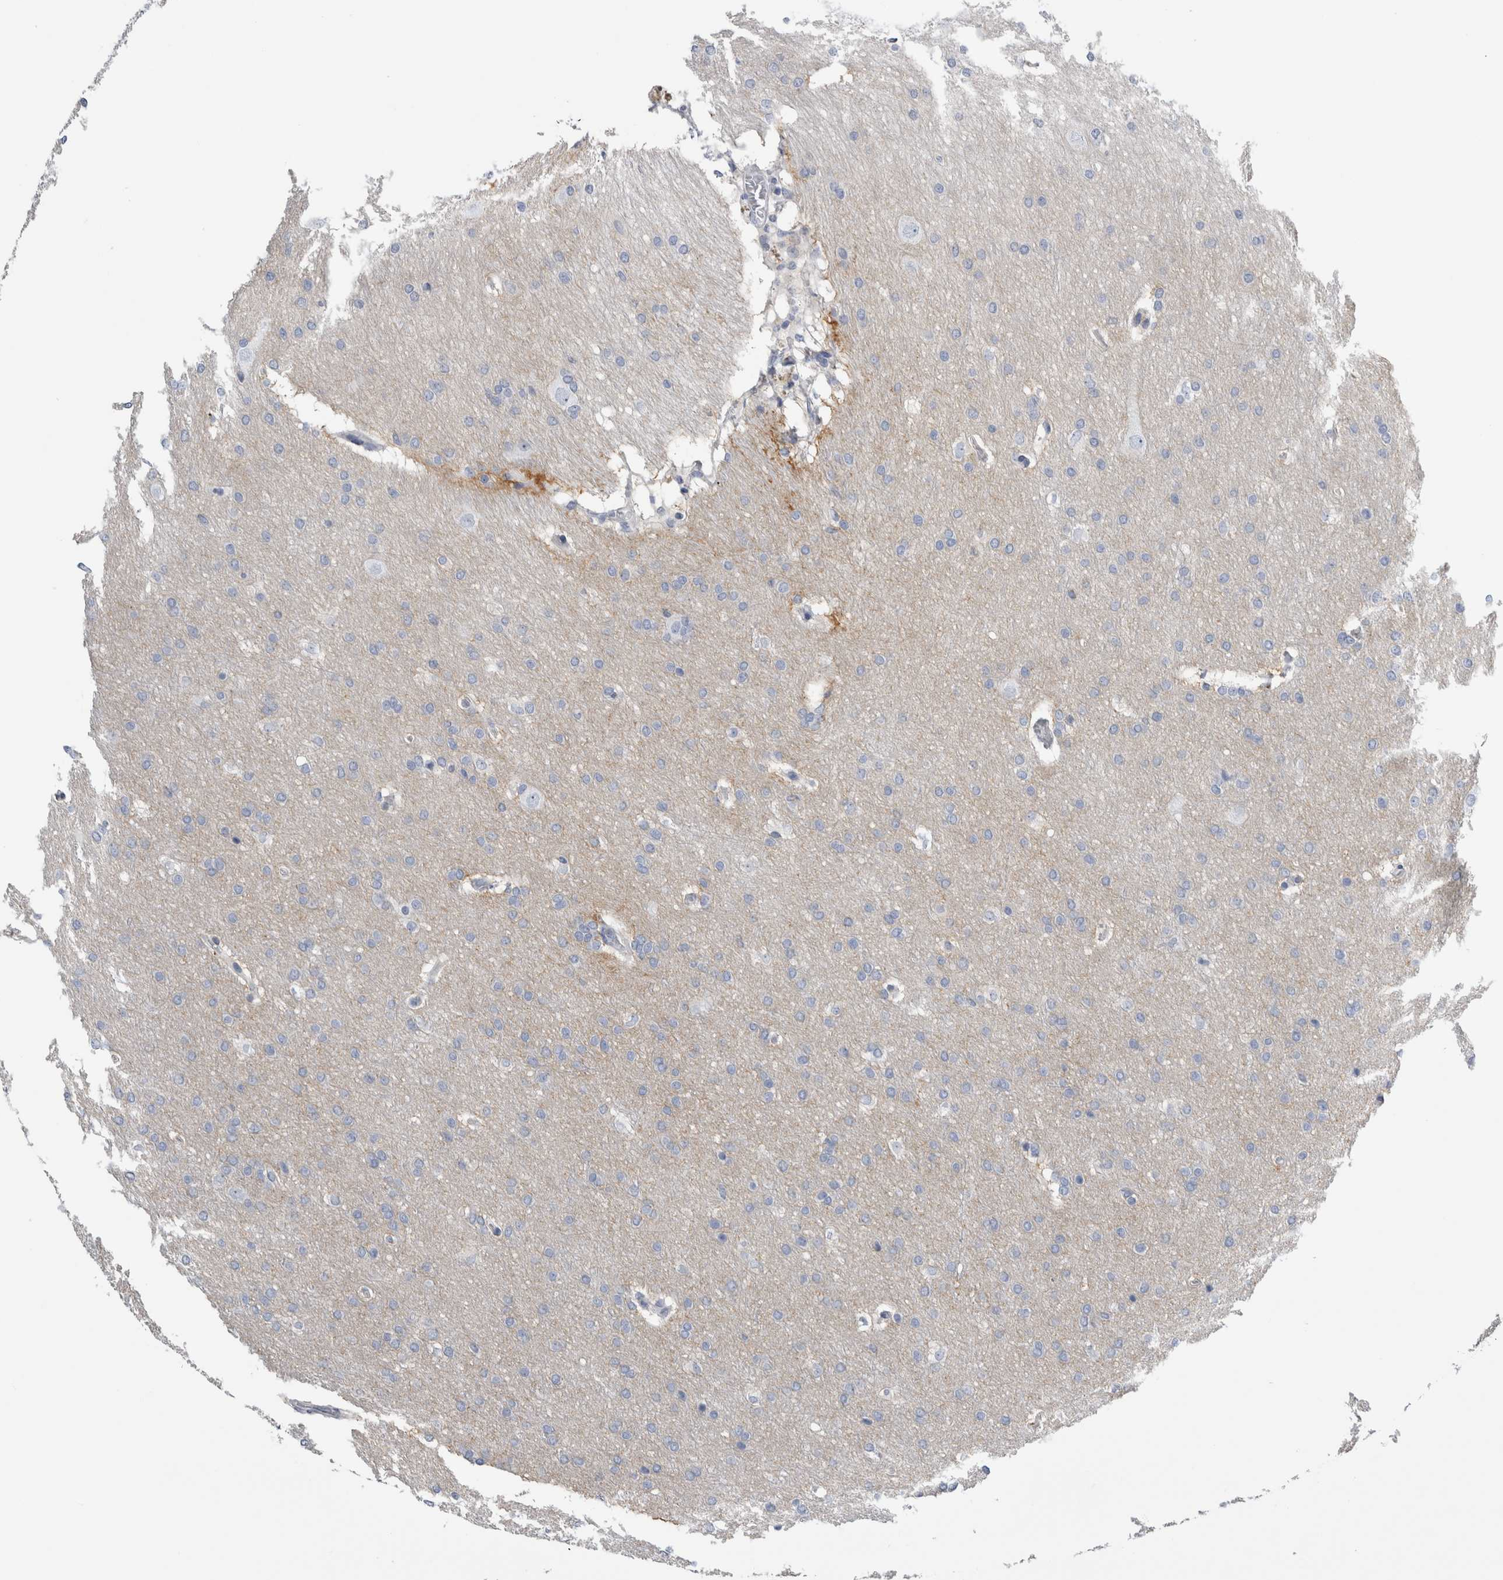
{"staining": {"intensity": "negative", "quantity": "none", "location": "none"}, "tissue": "glioma", "cell_type": "Tumor cells", "image_type": "cancer", "snomed": [{"axis": "morphology", "description": "Glioma, malignant, Low grade"}, {"axis": "topography", "description": "Brain"}], "caption": "DAB (3,3'-diaminobenzidine) immunohistochemical staining of human glioma displays no significant positivity in tumor cells.", "gene": "ANKFY1", "patient": {"sex": "female", "age": 37}}